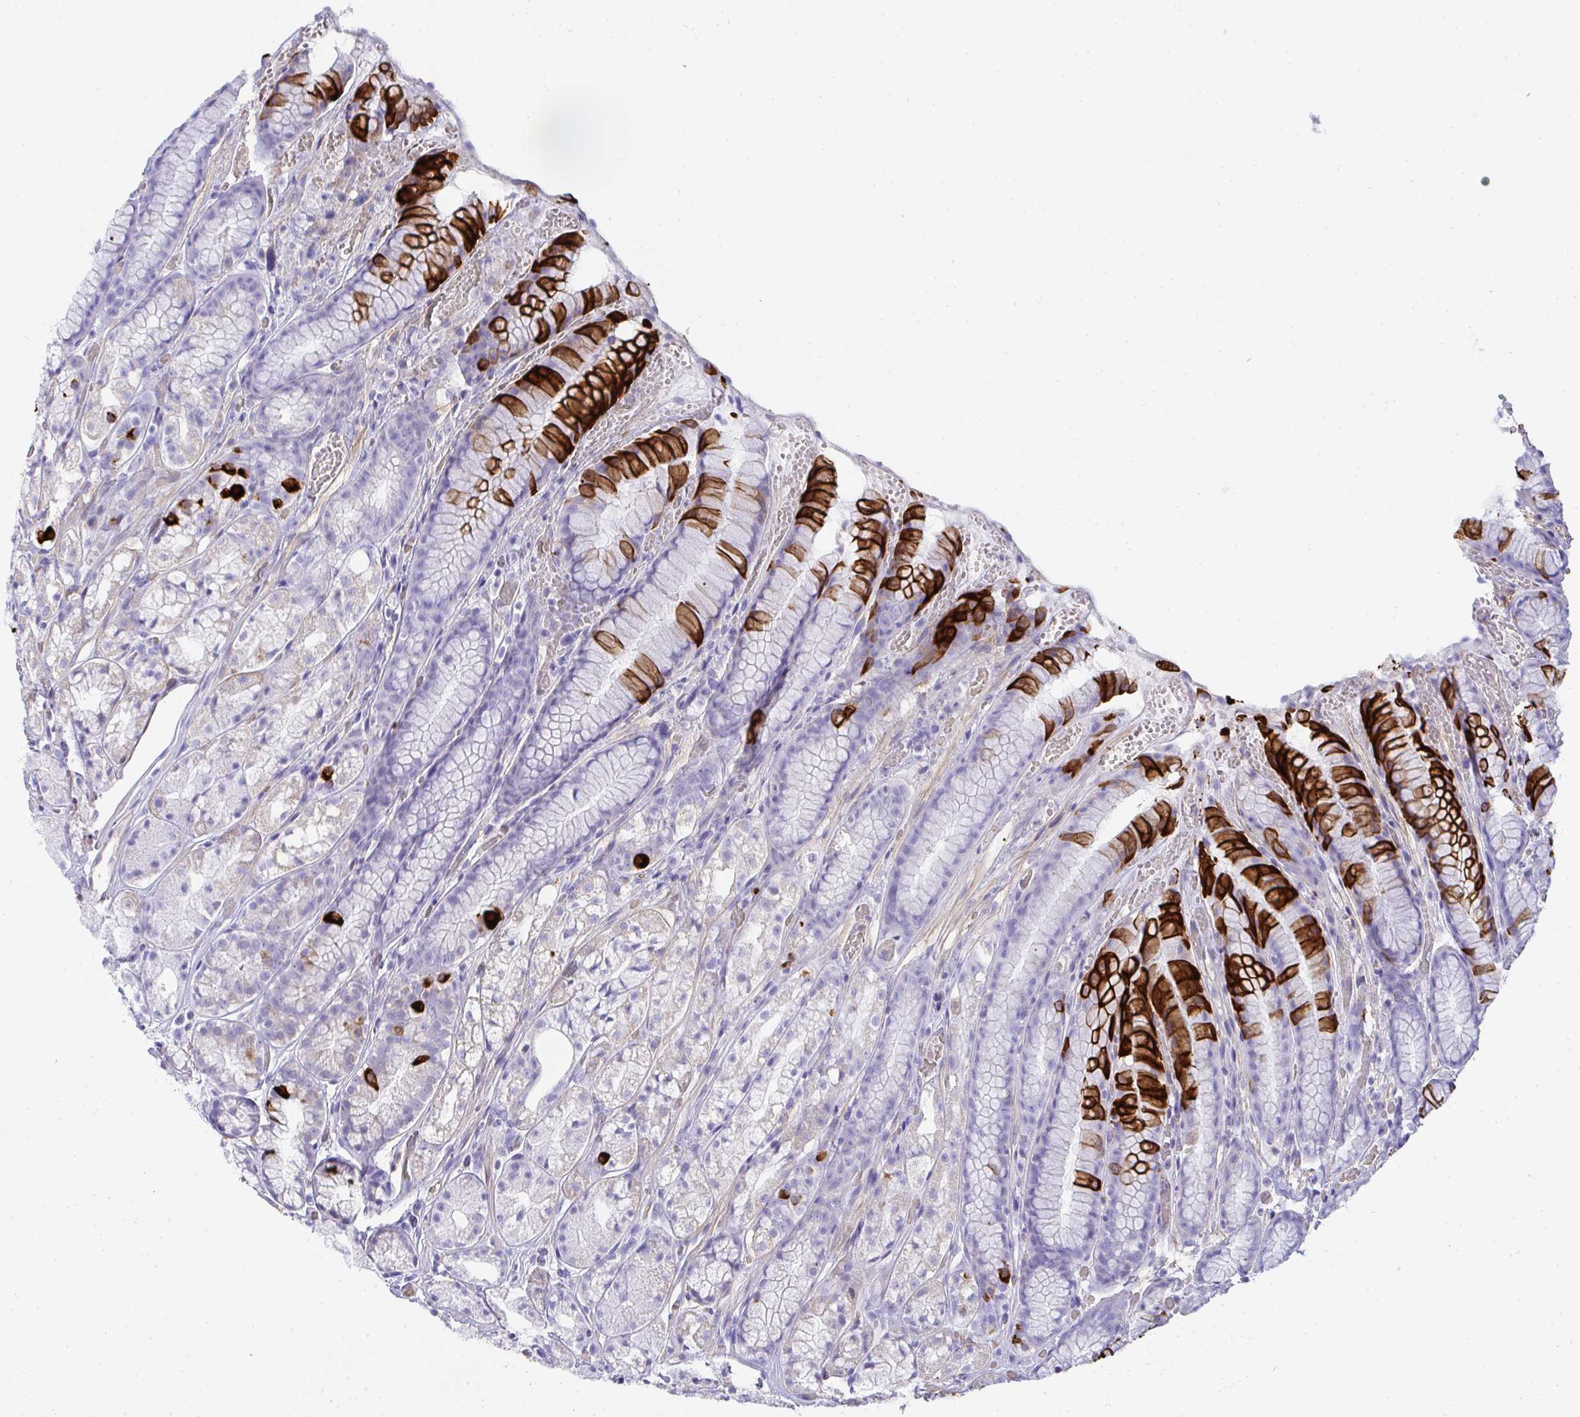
{"staining": {"intensity": "strong", "quantity": "25%-75%", "location": "cytoplasmic/membranous"}, "tissue": "stomach", "cell_type": "Glandular cells", "image_type": "normal", "snomed": [{"axis": "morphology", "description": "Normal tissue, NOS"}, {"axis": "topography", "description": "Smooth muscle"}, {"axis": "topography", "description": "Stomach"}], "caption": "Immunohistochemistry (IHC) staining of unremarkable stomach, which reveals high levels of strong cytoplasmic/membranous positivity in approximately 25%-75% of glandular cells indicating strong cytoplasmic/membranous protein positivity. The staining was performed using DAB (3,3'-diaminobenzidine) (brown) for protein detection and nuclei were counterstained in hematoxylin (blue).", "gene": "TNFAIP8", "patient": {"sex": "male", "age": 70}}